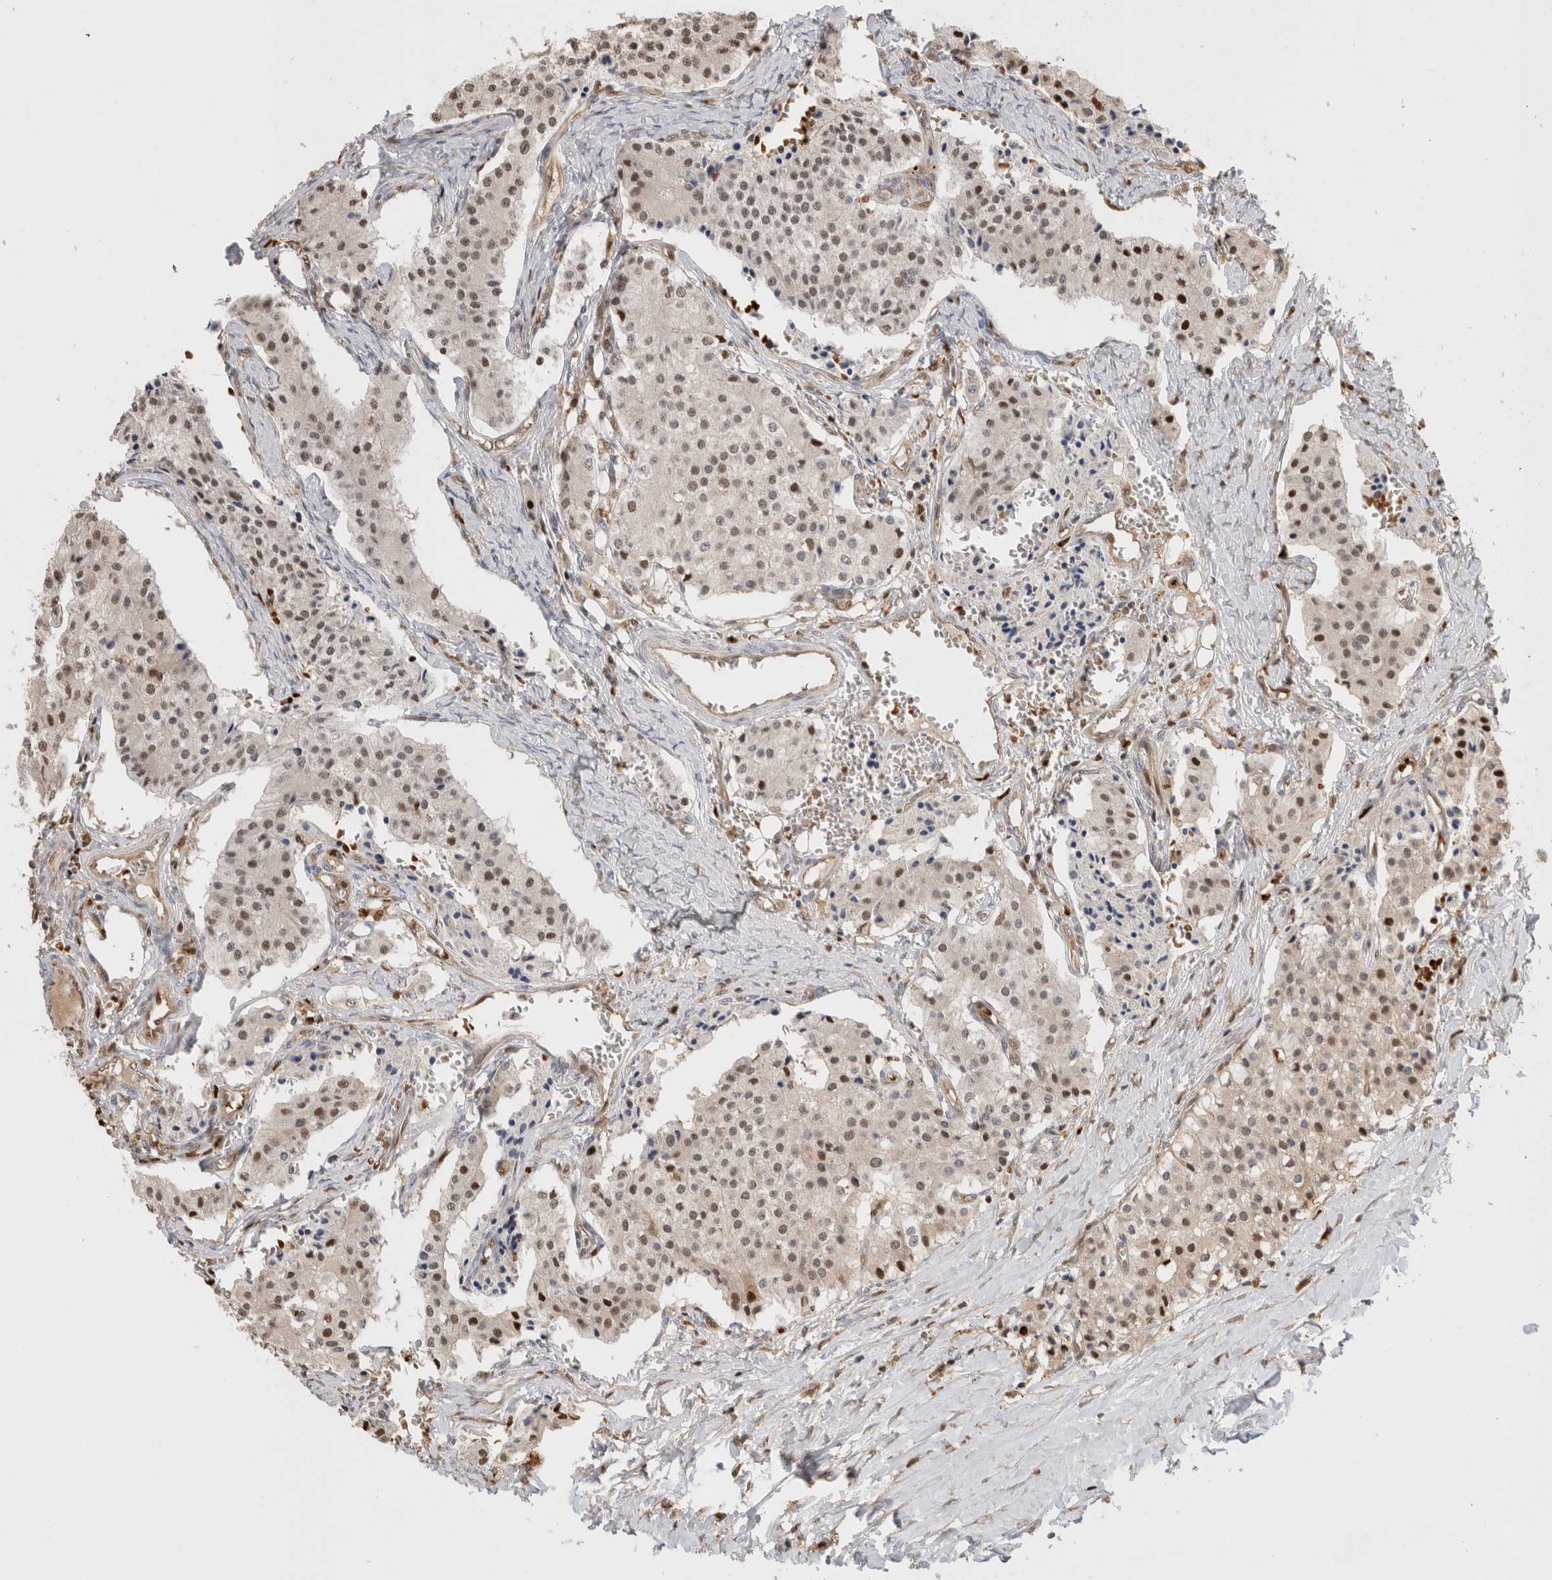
{"staining": {"intensity": "moderate", "quantity": ">75%", "location": "nuclear"}, "tissue": "carcinoid", "cell_type": "Tumor cells", "image_type": "cancer", "snomed": [{"axis": "morphology", "description": "Carcinoid, malignant, NOS"}, {"axis": "topography", "description": "Colon"}], "caption": "Immunohistochemical staining of human carcinoid demonstrates medium levels of moderate nuclear staining in about >75% of tumor cells. (brown staining indicates protein expression, while blue staining denotes nuclei).", "gene": "OTUD6B", "patient": {"sex": "female", "age": 52}}